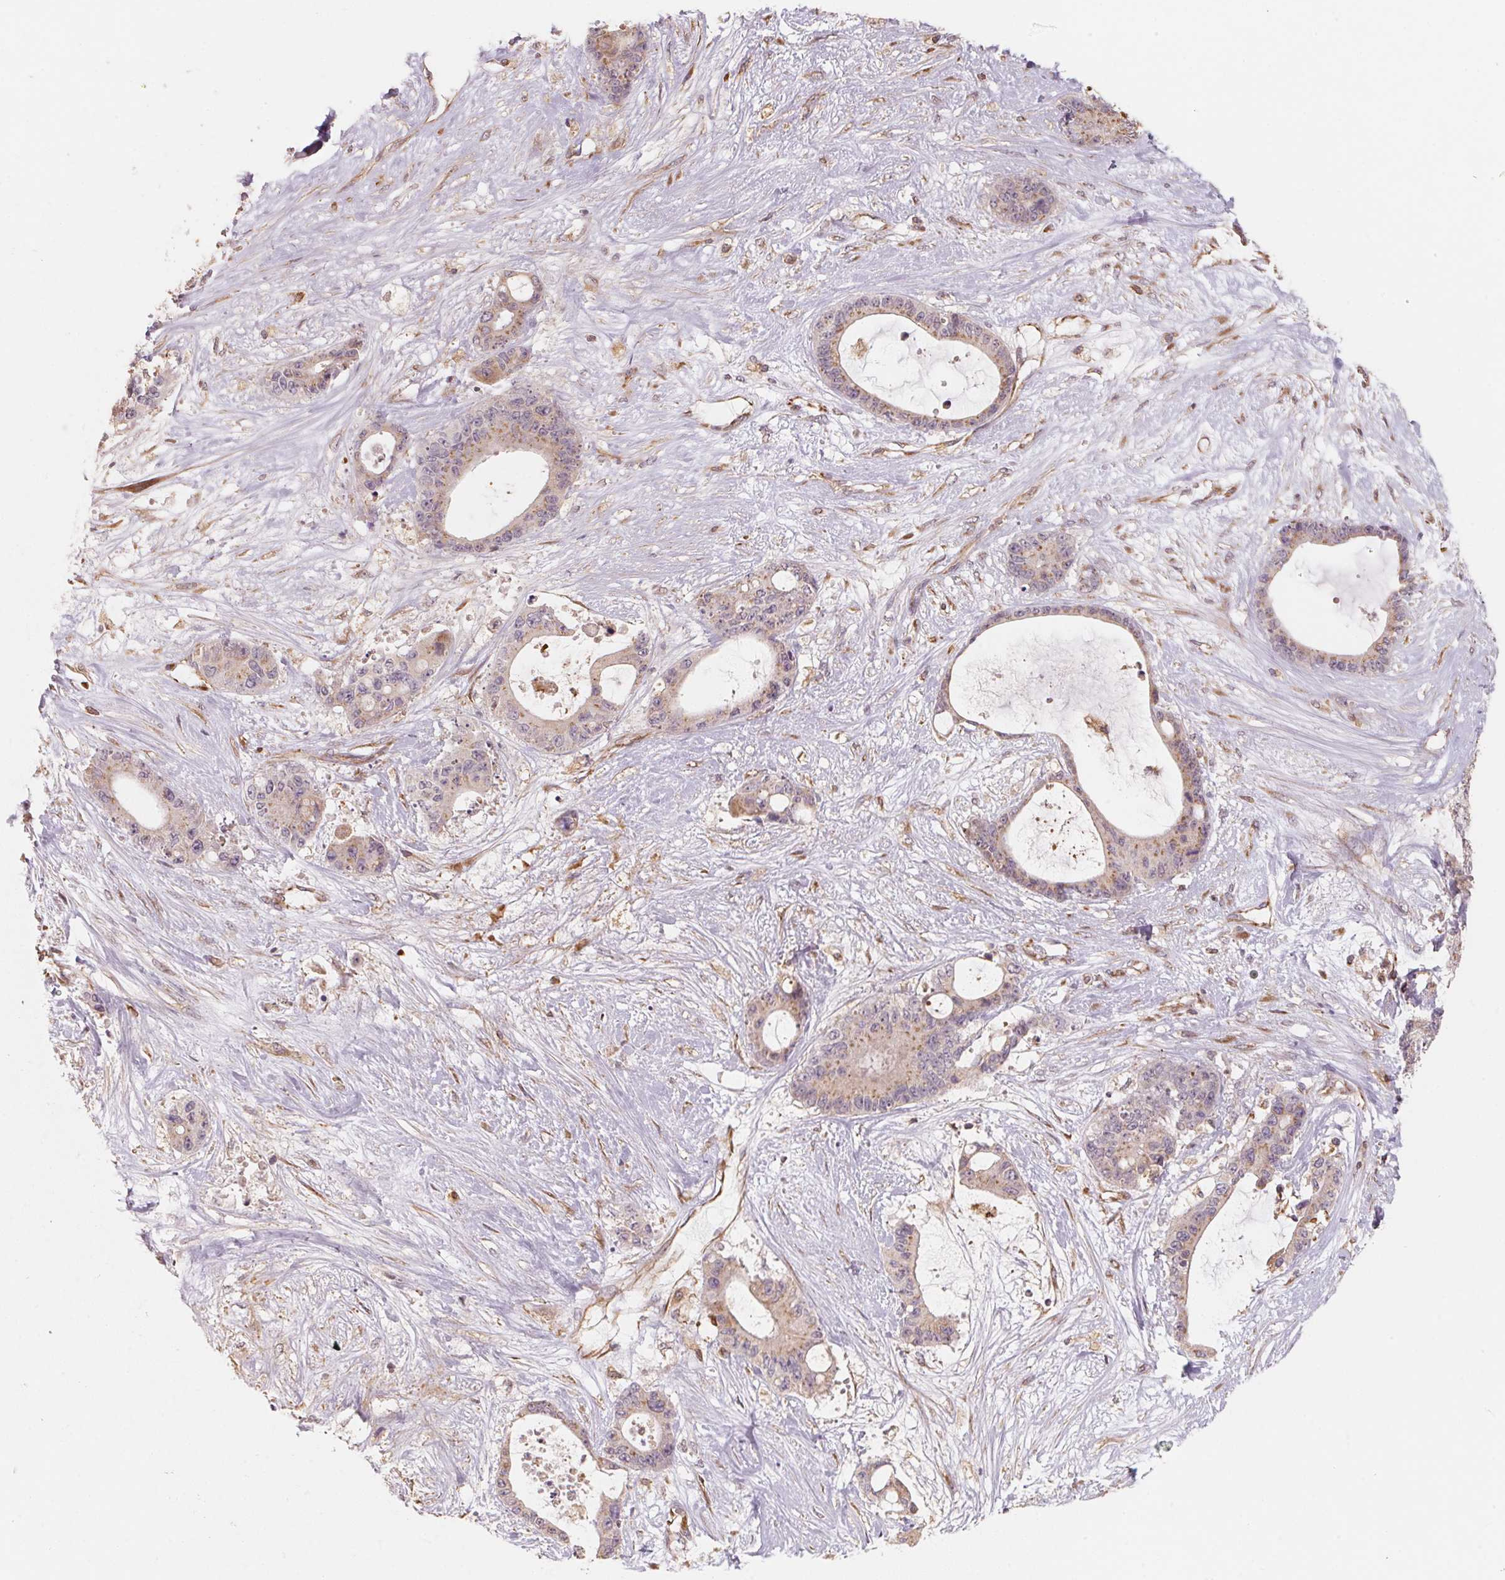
{"staining": {"intensity": "weak", "quantity": "25%-75%", "location": "cytoplasmic/membranous"}, "tissue": "liver cancer", "cell_type": "Tumor cells", "image_type": "cancer", "snomed": [{"axis": "morphology", "description": "Normal tissue, NOS"}, {"axis": "morphology", "description": "Cholangiocarcinoma"}, {"axis": "topography", "description": "Liver"}, {"axis": "topography", "description": "Peripheral nerve tissue"}], "caption": "DAB immunohistochemical staining of liver cancer (cholangiocarcinoma) shows weak cytoplasmic/membranous protein staining in about 25%-75% of tumor cells.", "gene": "TSPAN12", "patient": {"sex": "female", "age": 73}}